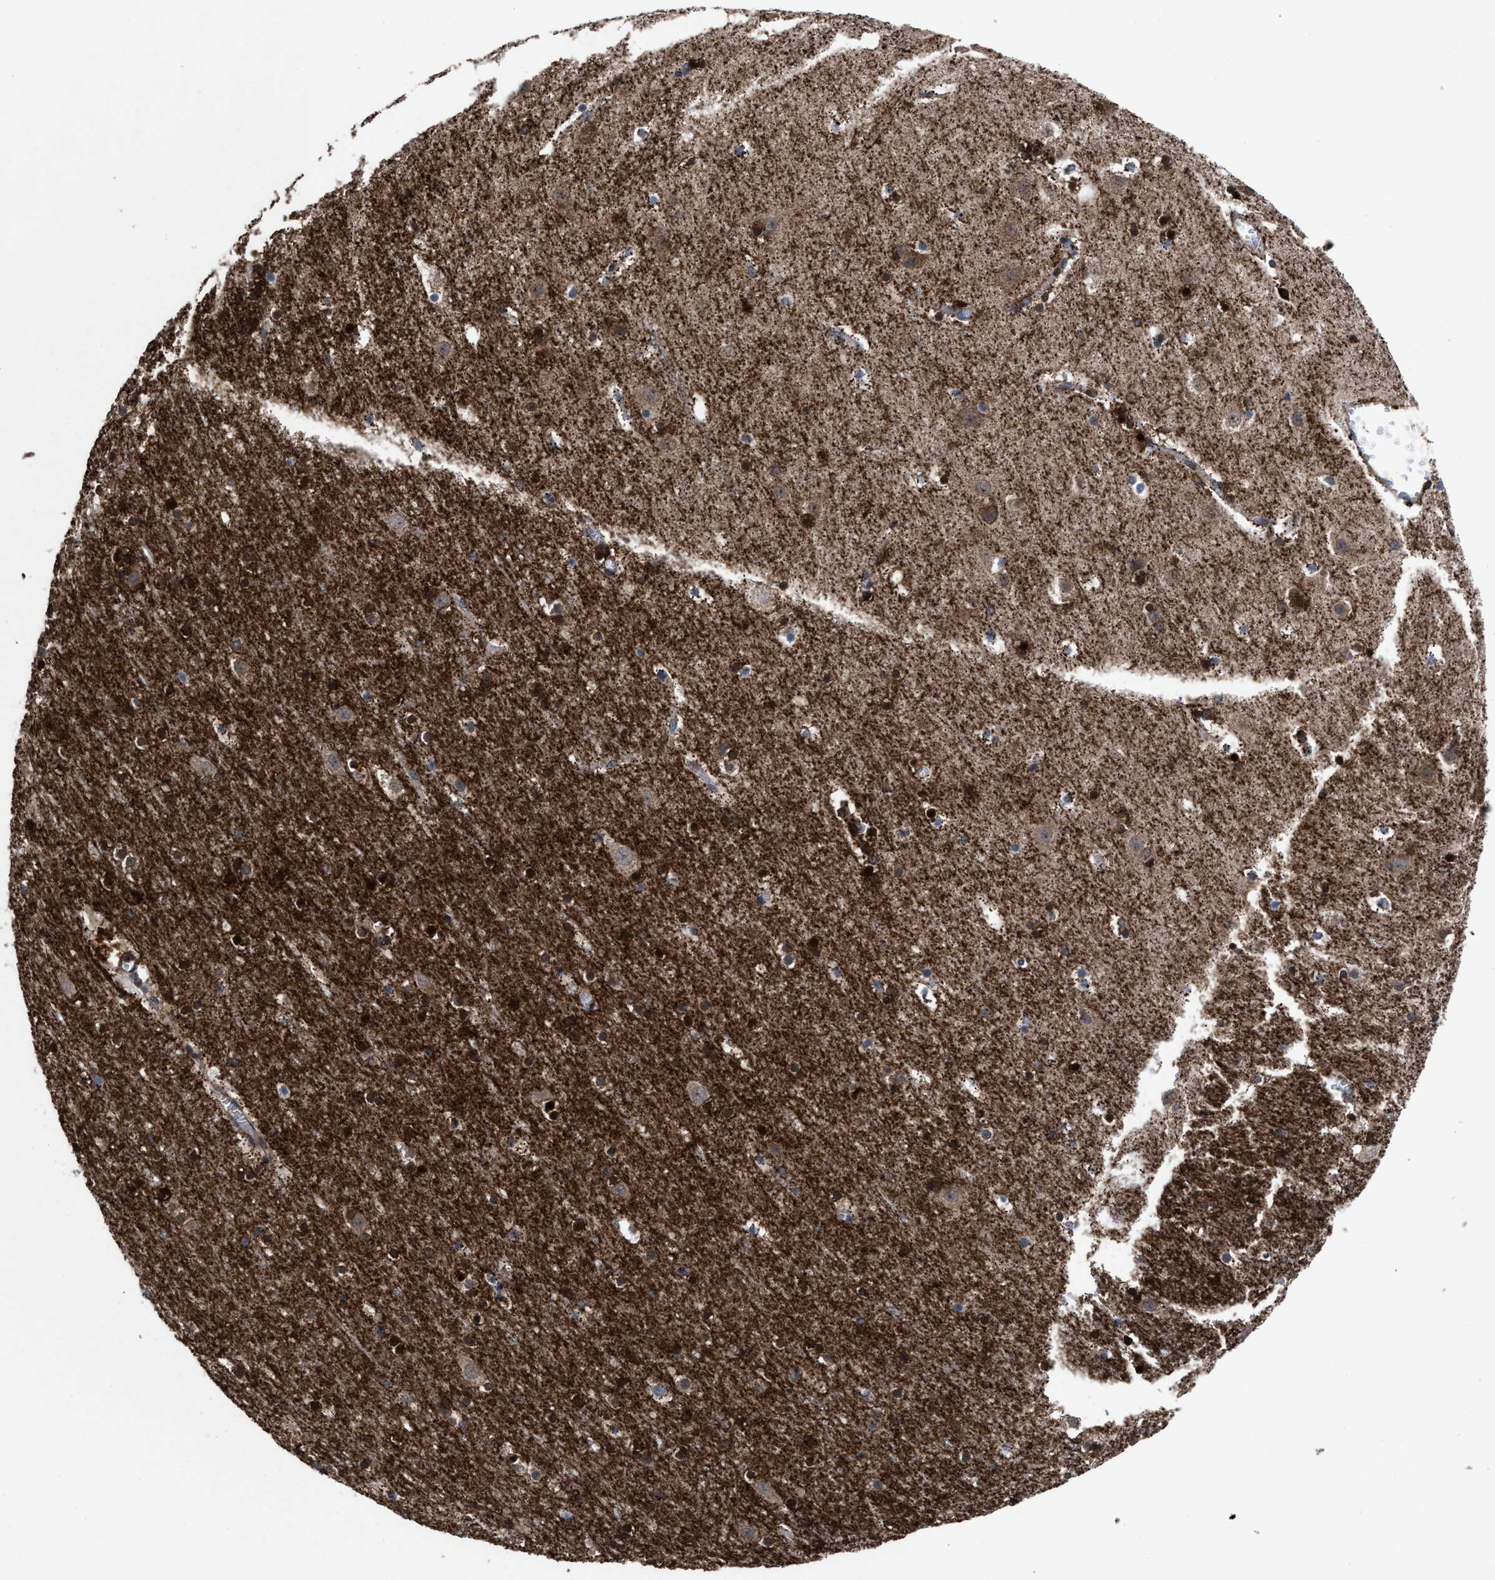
{"staining": {"intensity": "weak", "quantity": "25%-75%", "location": "cytoplasmic/membranous"}, "tissue": "cerebral cortex", "cell_type": "Endothelial cells", "image_type": "normal", "snomed": [{"axis": "morphology", "description": "Normal tissue, NOS"}, {"axis": "topography", "description": "Cerebral cortex"}], "caption": "Cerebral cortex stained with DAB (3,3'-diaminobenzidine) IHC displays low levels of weak cytoplasmic/membranous positivity in approximately 25%-75% of endothelial cells. (DAB (3,3'-diaminobenzidine) IHC with brightfield microscopy, high magnification).", "gene": "MRPL50", "patient": {"sex": "male", "age": 45}}